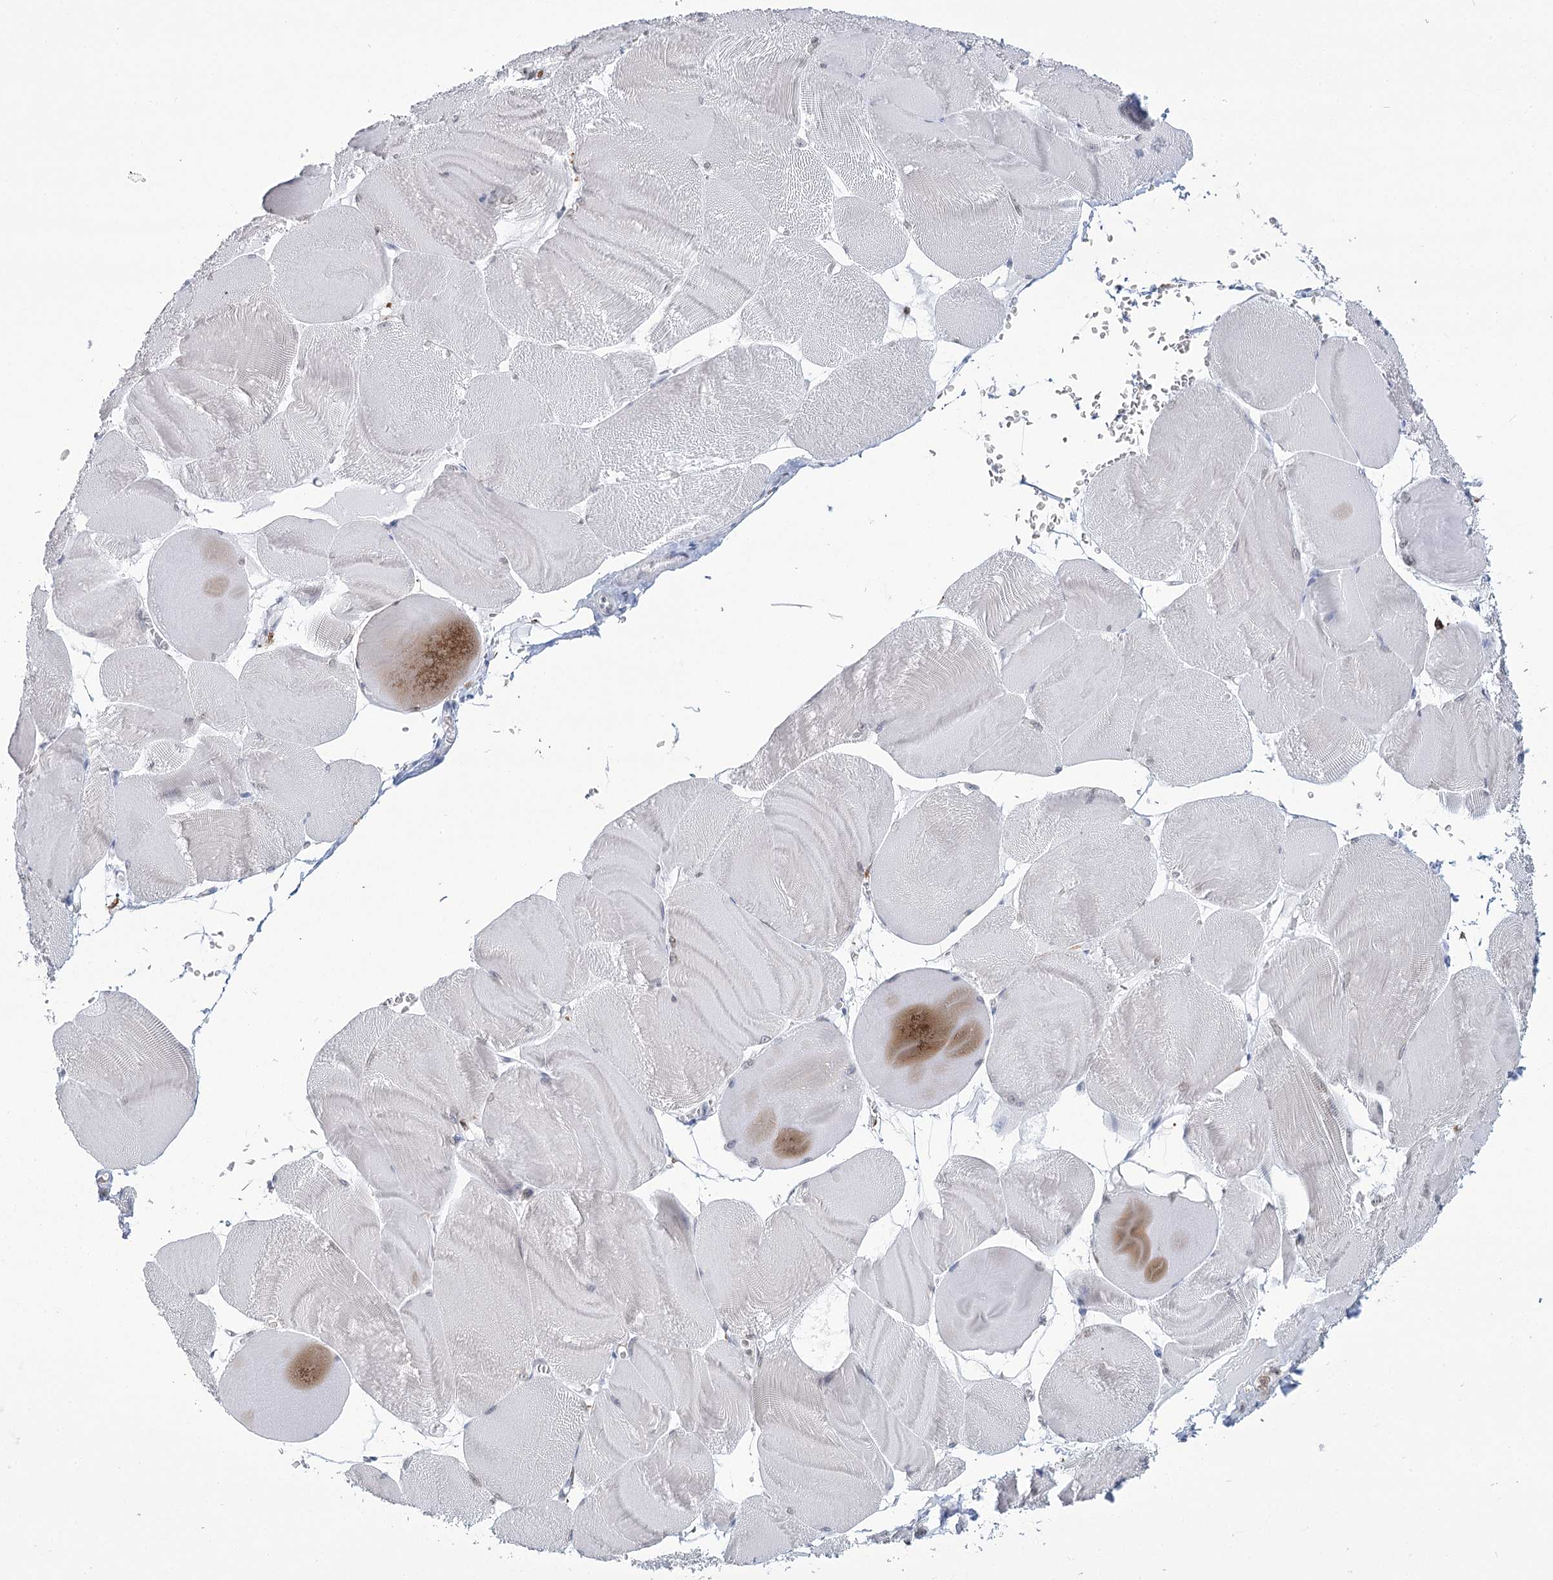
{"staining": {"intensity": "negative", "quantity": "none", "location": "none"}, "tissue": "skeletal muscle", "cell_type": "Myocytes", "image_type": "normal", "snomed": [{"axis": "morphology", "description": "Normal tissue, NOS"}, {"axis": "morphology", "description": "Basal cell carcinoma"}, {"axis": "topography", "description": "Skeletal muscle"}], "caption": "The histopathology image reveals no significant staining in myocytes of skeletal muscle.", "gene": "C11orf1", "patient": {"sex": "female", "age": 64}}